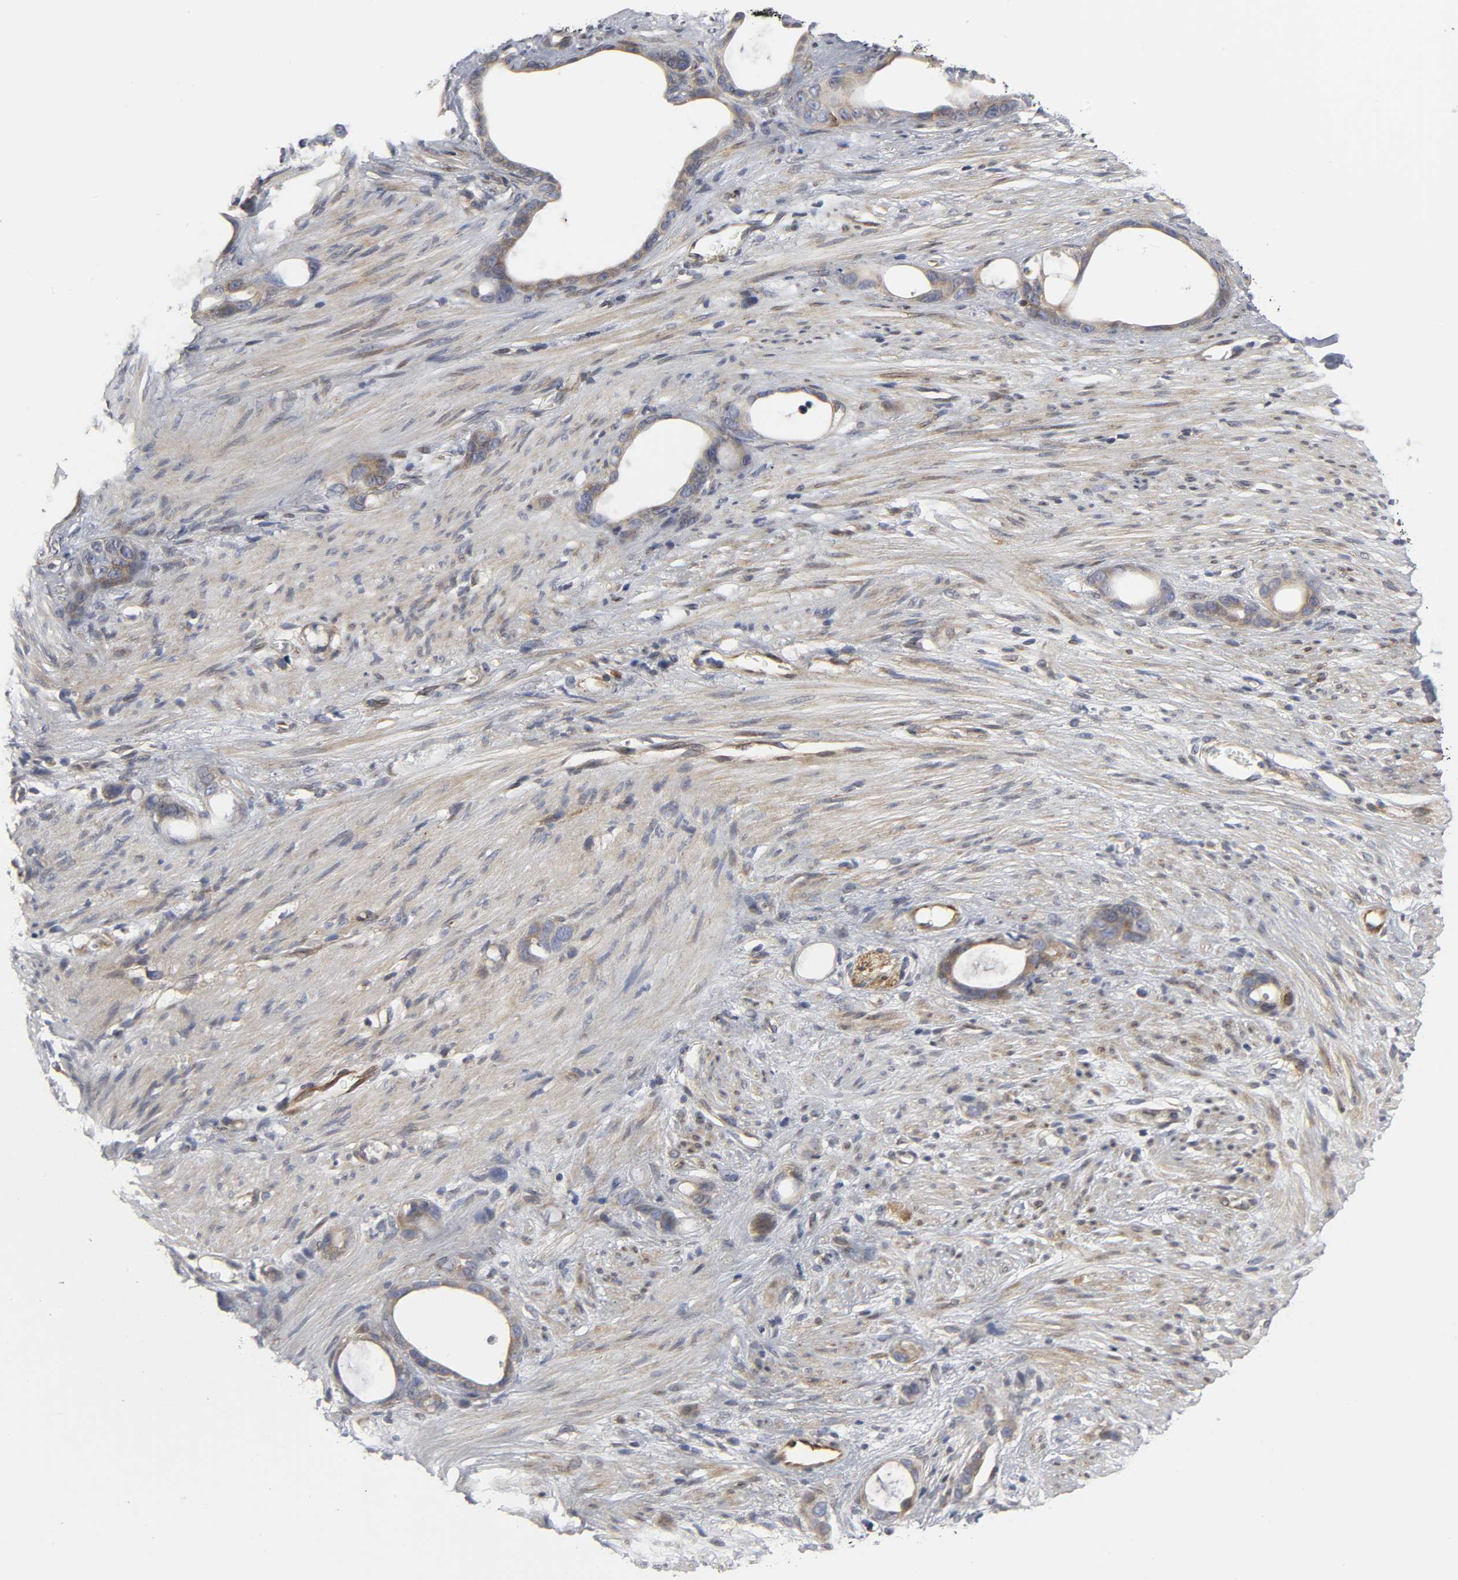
{"staining": {"intensity": "weak", "quantity": "25%-75%", "location": "cytoplasmic/membranous"}, "tissue": "stomach cancer", "cell_type": "Tumor cells", "image_type": "cancer", "snomed": [{"axis": "morphology", "description": "Adenocarcinoma, NOS"}, {"axis": "topography", "description": "Stomach"}], "caption": "This micrograph reveals IHC staining of human stomach cancer (adenocarcinoma), with low weak cytoplasmic/membranous positivity in approximately 25%-75% of tumor cells.", "gene": "ASB6", "patient": {"sex": "female", "age": 75}}